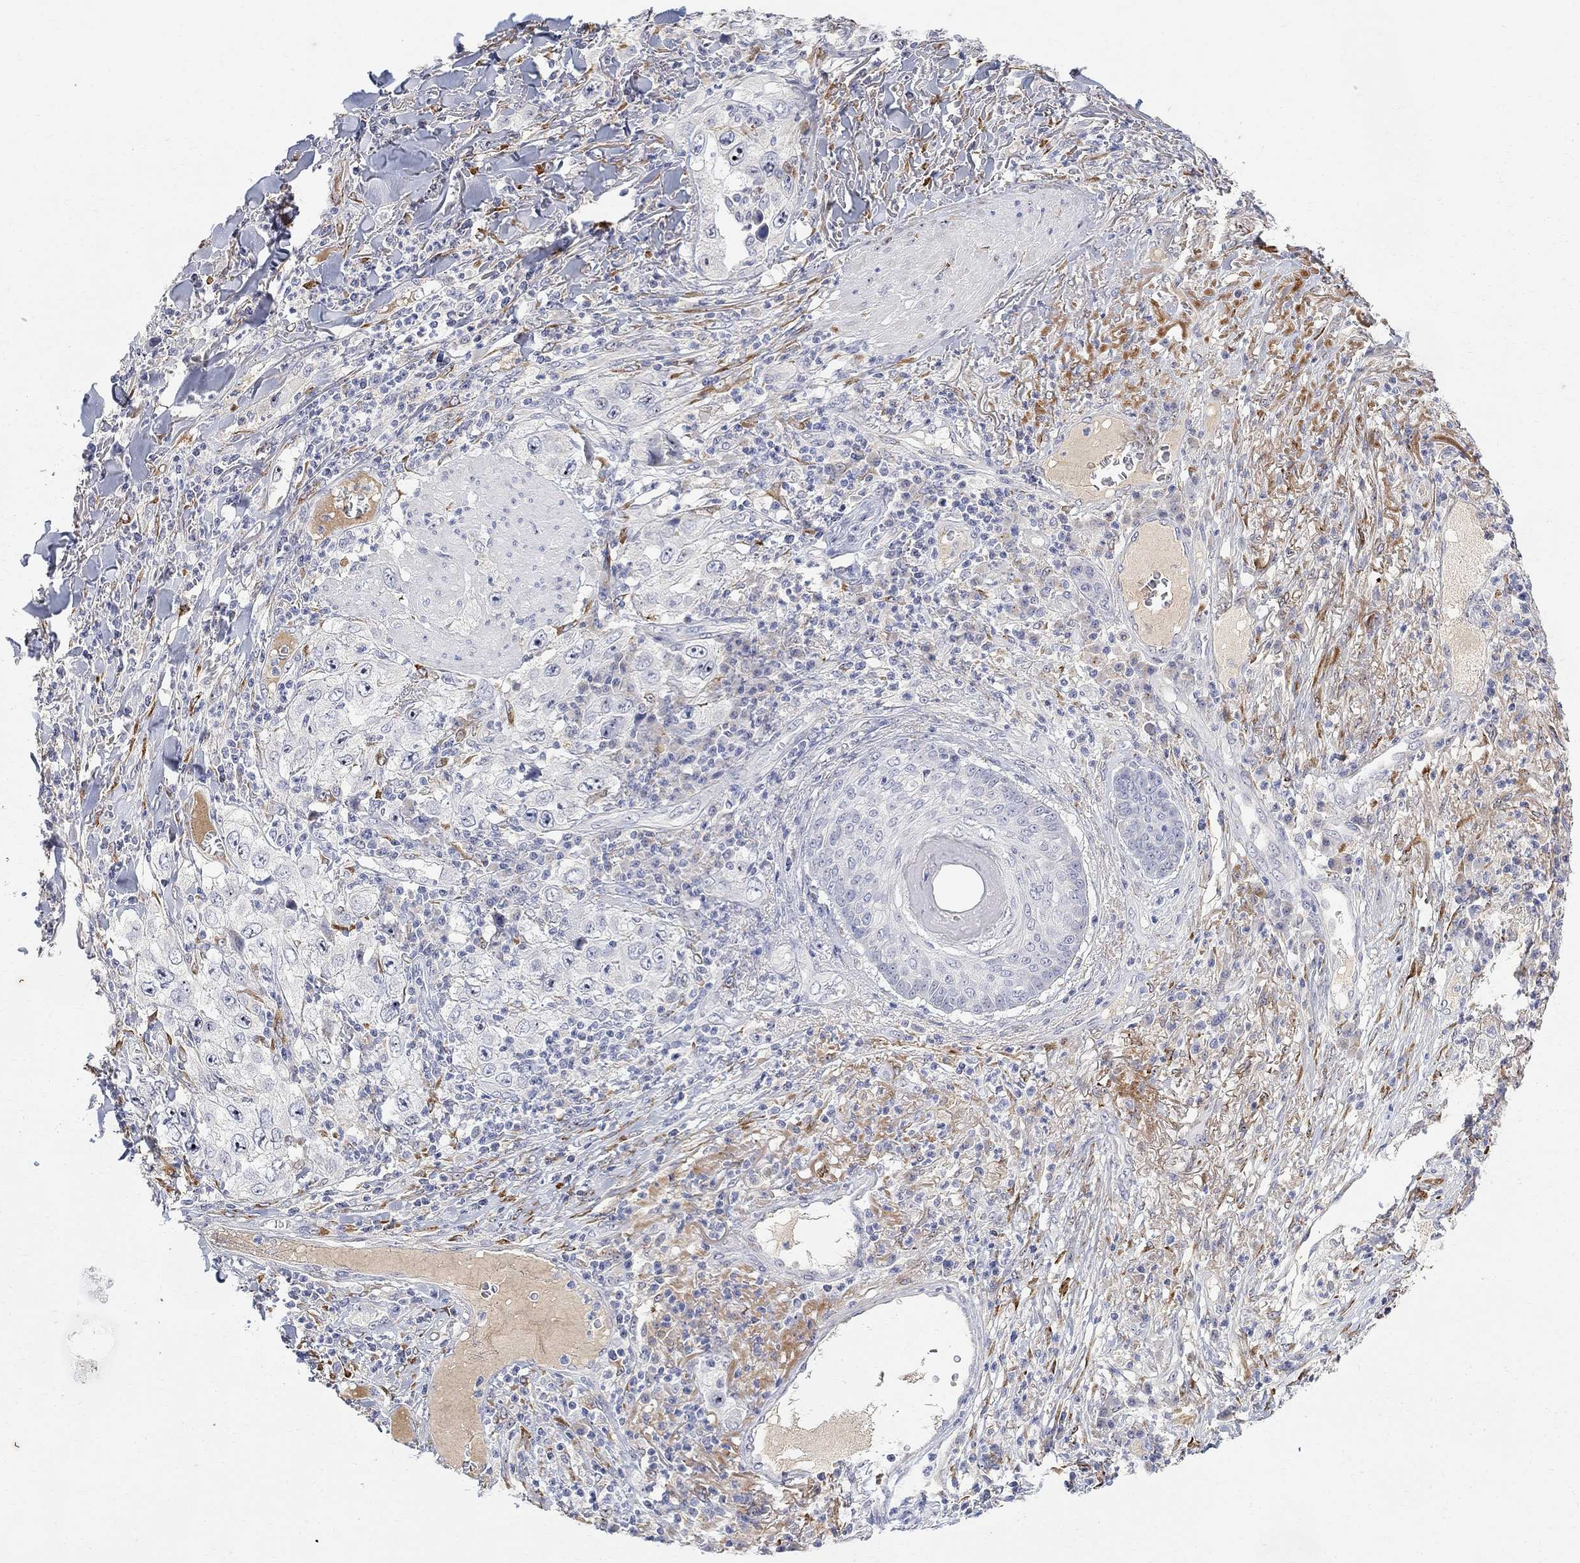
{"staining": {"intensity": "negative", "quantity": "none", "location": "none"}, "tissue": "skin cancer", "cell_type": "Tumor cells", "image_type": "cancer", "snomed": [{"axis": "morphology", "description": "Squamous cell carcinoma, NOS"}, {"axis": "topography", "description": "Skin"}], "caption": "Tumor cells are negative for protein expression in human squamous cell carcinoma (skin). The staining was performed using DAB (3,3'-diaminobenzidine) to visualize the protein expression in brown, while the nuclei were stained in blue with hematoxylin (Magnification: 20x).", "gene": "FNDC5", "patient": {"sex": "male", "age": 82}}